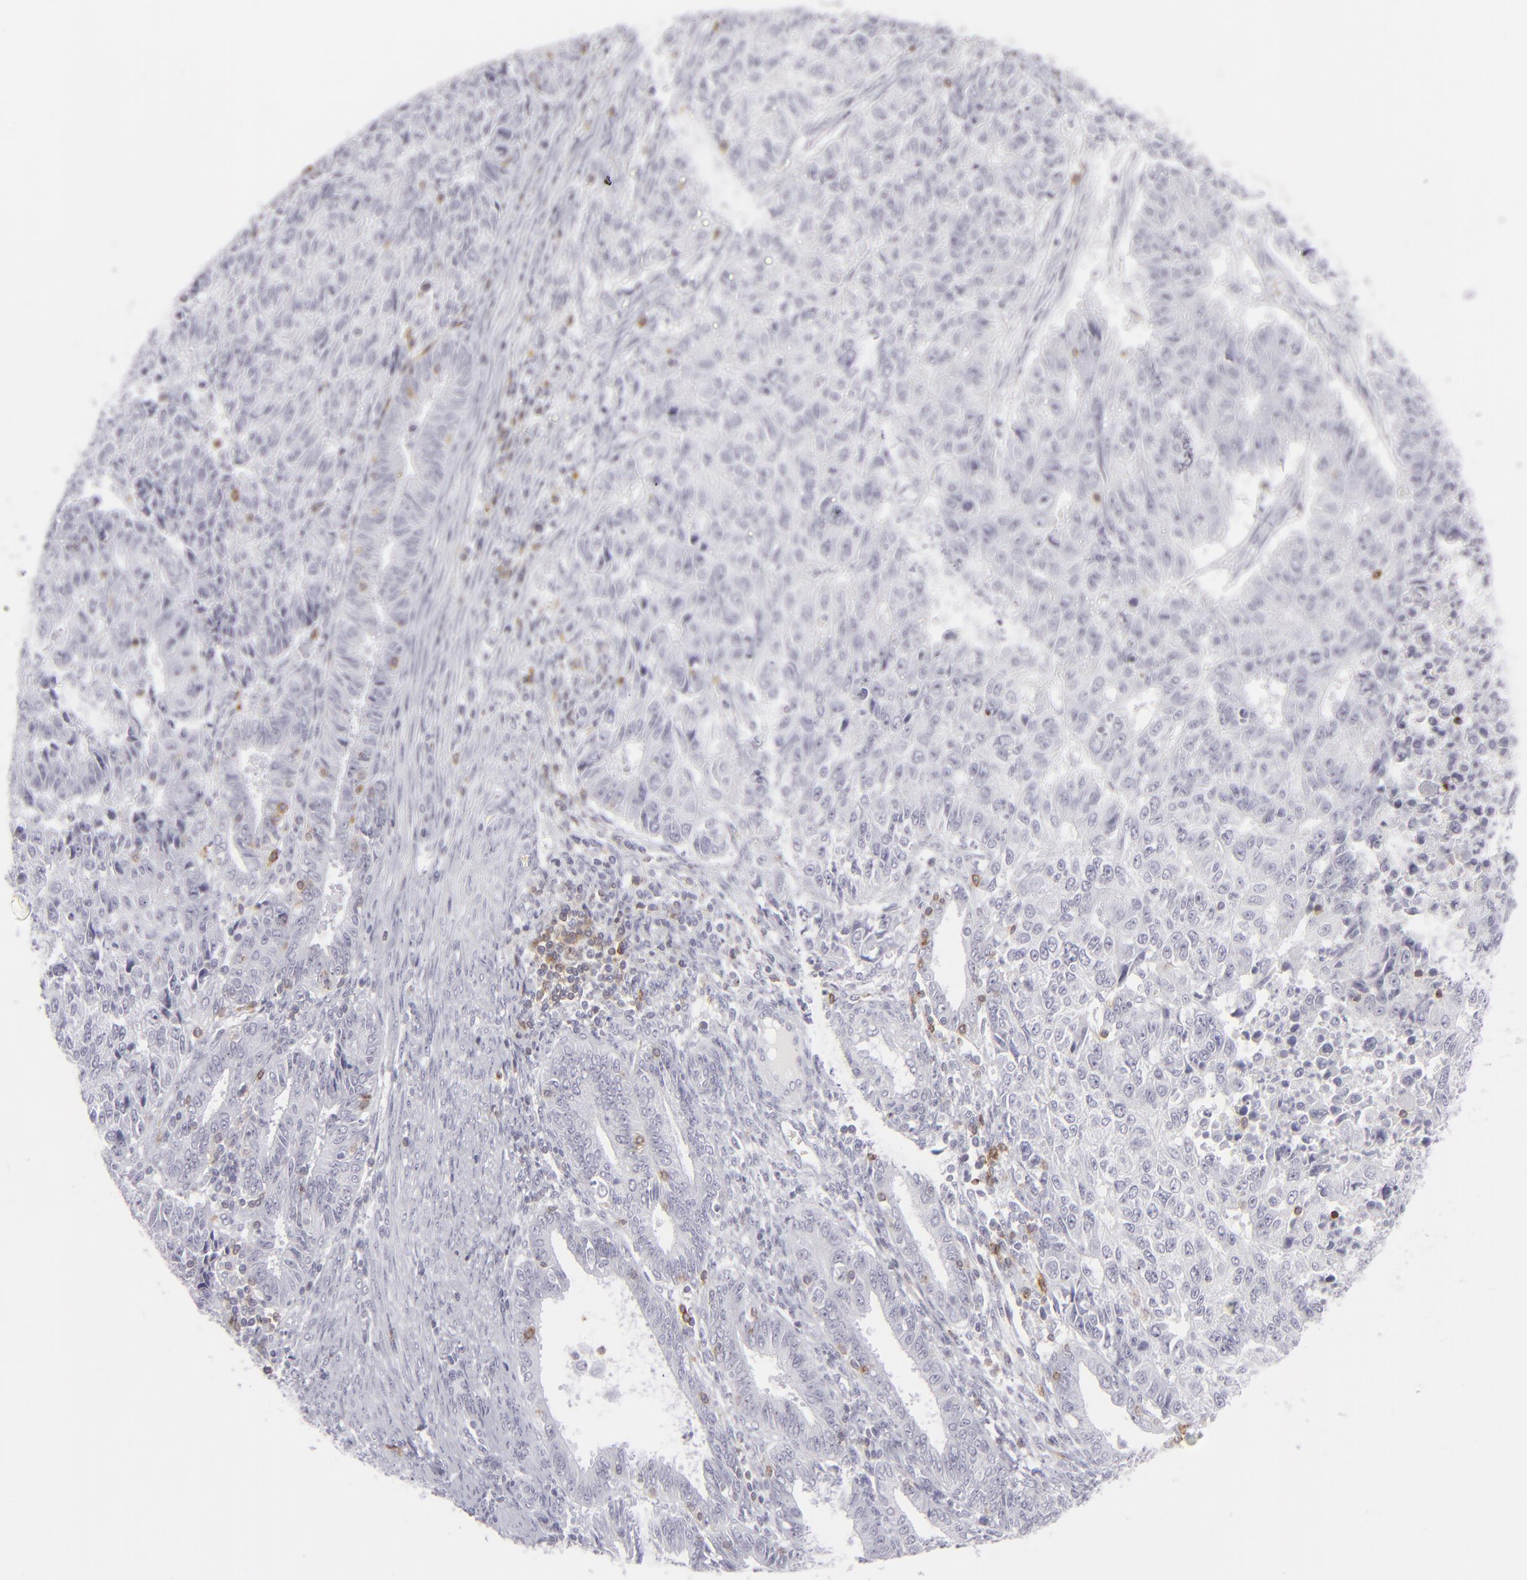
{"staining": {"intensity": "negative", "quantity": "none", "location": "none"}, "tissue": "endometrial cancer", "cell_type": "Tumor cells", "image_type": "cancer", "snomed": [{"axis": "morphology", "description": "Adenocarcinoma, NOS"}, {"axis": "topography", "description": "Endometrium"}], "caption": "The IHC histopathology image has no significant positivity in tumor cells of adenocarcinoma (endometrial) tissue.", "gene": "CD7", "patient": {"sex": "female", "age": 42}}